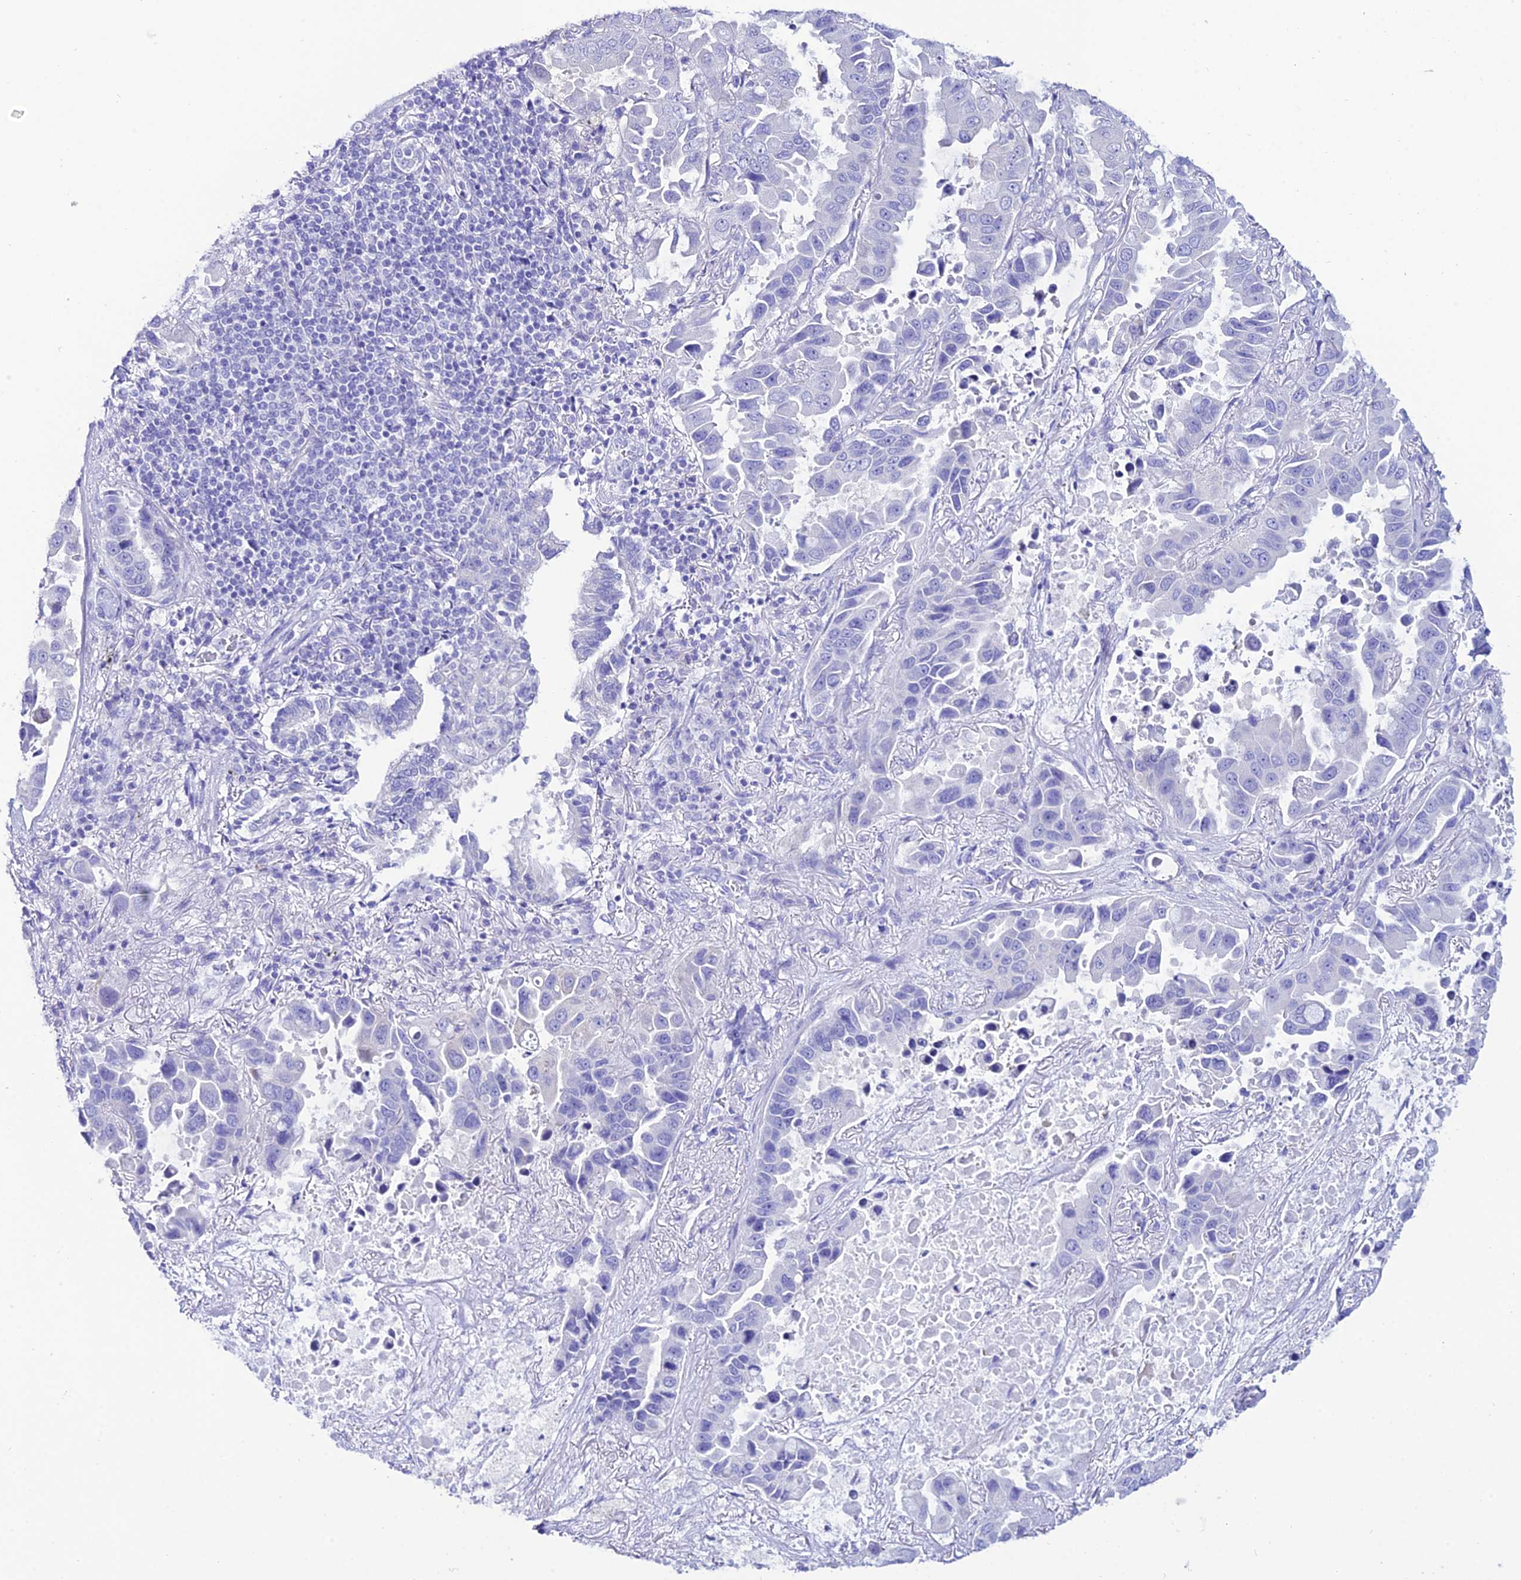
{"staining": {"intensity": "negative", "quantity": "none", "location": "none"}, "tissue": "lung cancer", "cell_type": "Tumor cells", "image_type": "cancer", "snomed": [{"axis": "morphology", "description": "Adenocarcinoma, NOS"}, {"axis": "topography", "description": "Lung"}], "caption": "This is an IHC histopathology image of human lung cancer (adenocarcinoma). There is no staining in tumor cells.", "gene": "OR4D5", "patient": {"sex": "male", "age": 64}}